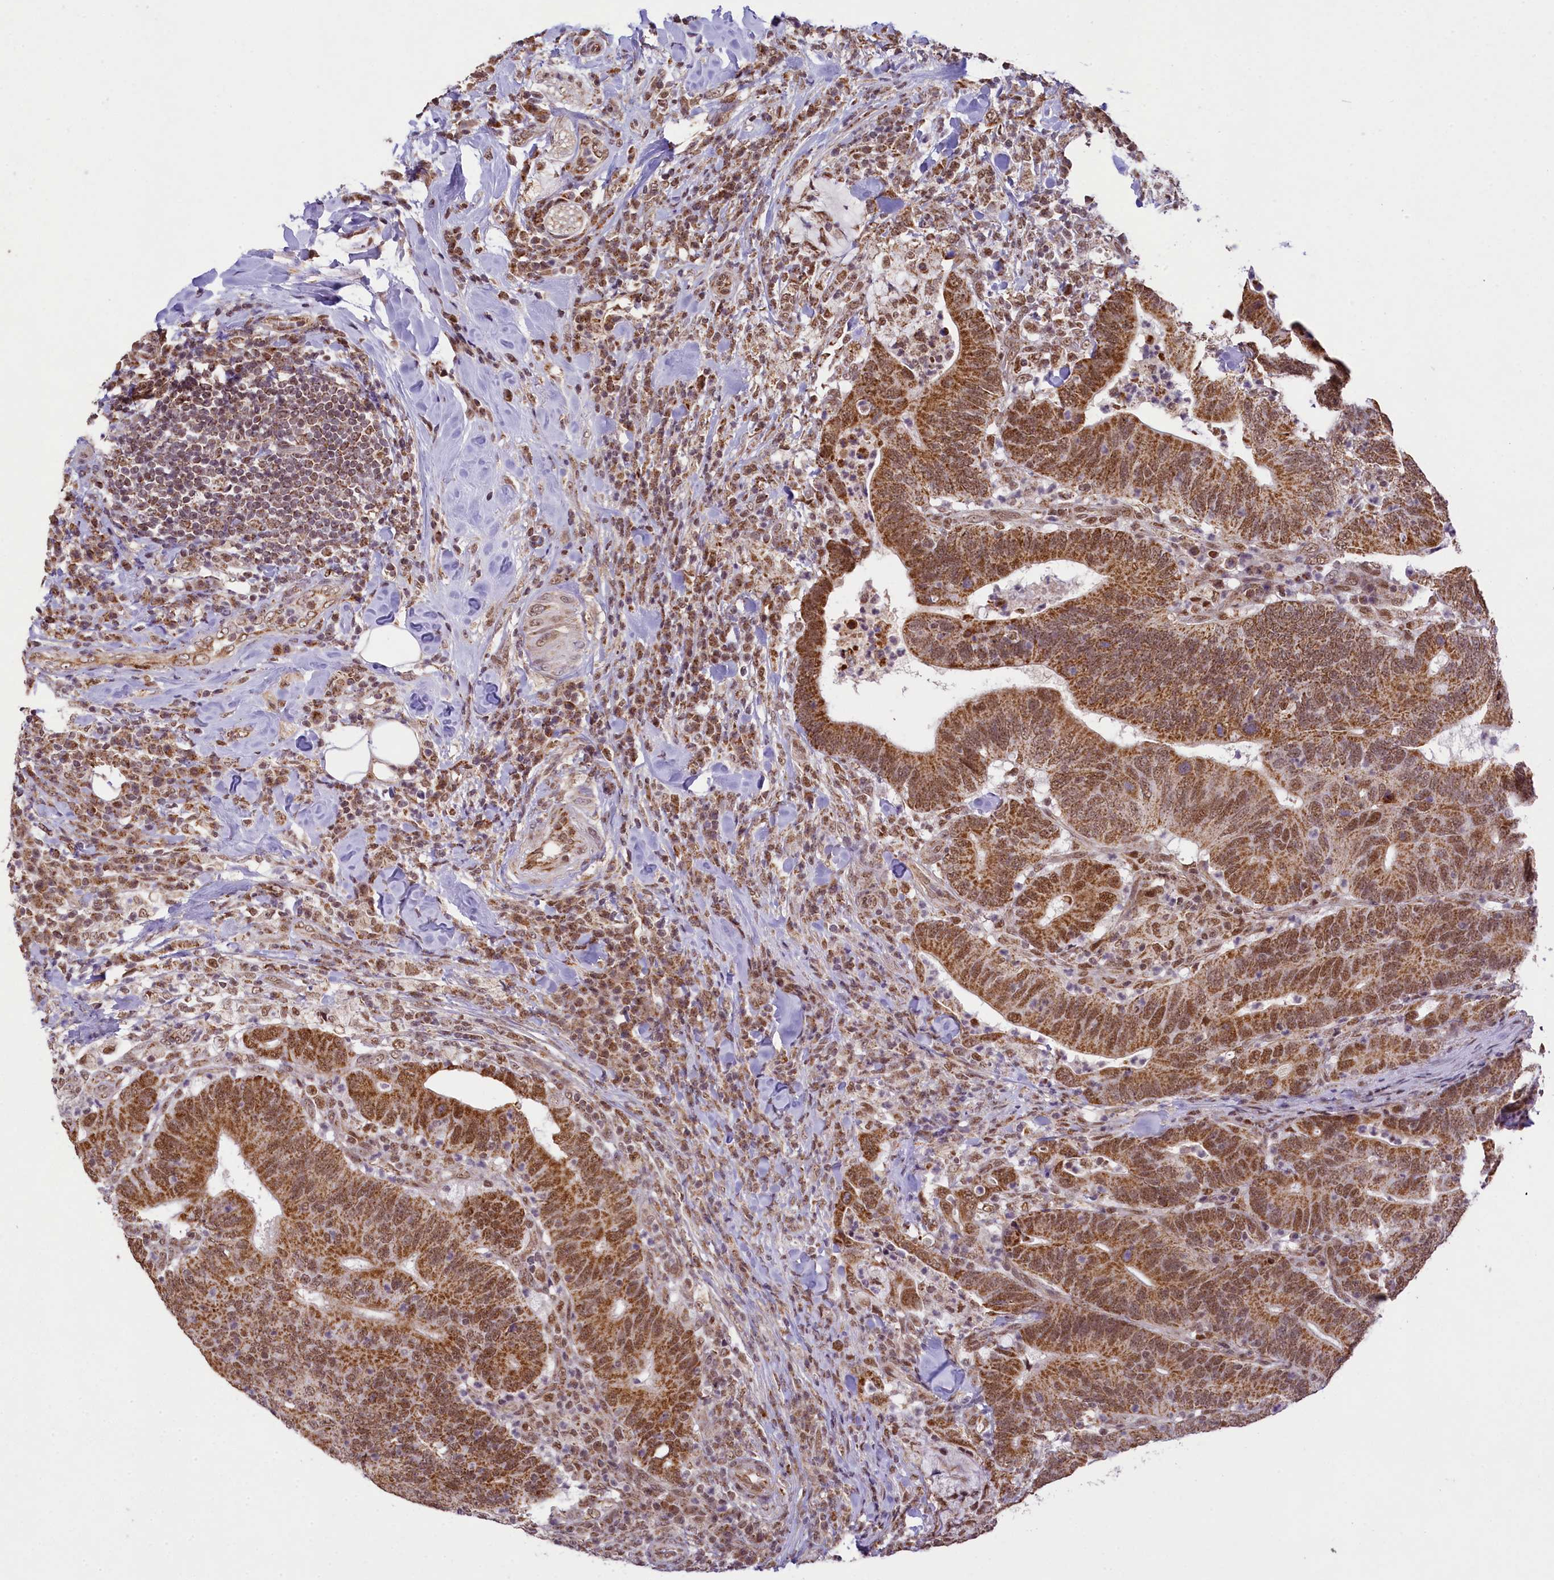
{"staining": {"intensity": "strong", "quantity": ">75%", "location": "cytoplasmic/membranous,nuclear"}, "tissue": "colorectal cancer", "cell_type": "Tumor cells", "image_type": "cancer", "snomed": [{"axis": "morphology", "description": "Adenocarcinoma, NOS"}, {"axis": "topography", "description": "Colon"}], "caption": "This histopathology image reveals immunohistochemistry staining of colorectal adenocarcinoma, with high strong cytoplasmic/membranous and nuclear positivity in about >75% of tumor cells.", "gene": "PAF1", "patient": {"sex": "female", "age": 66}}